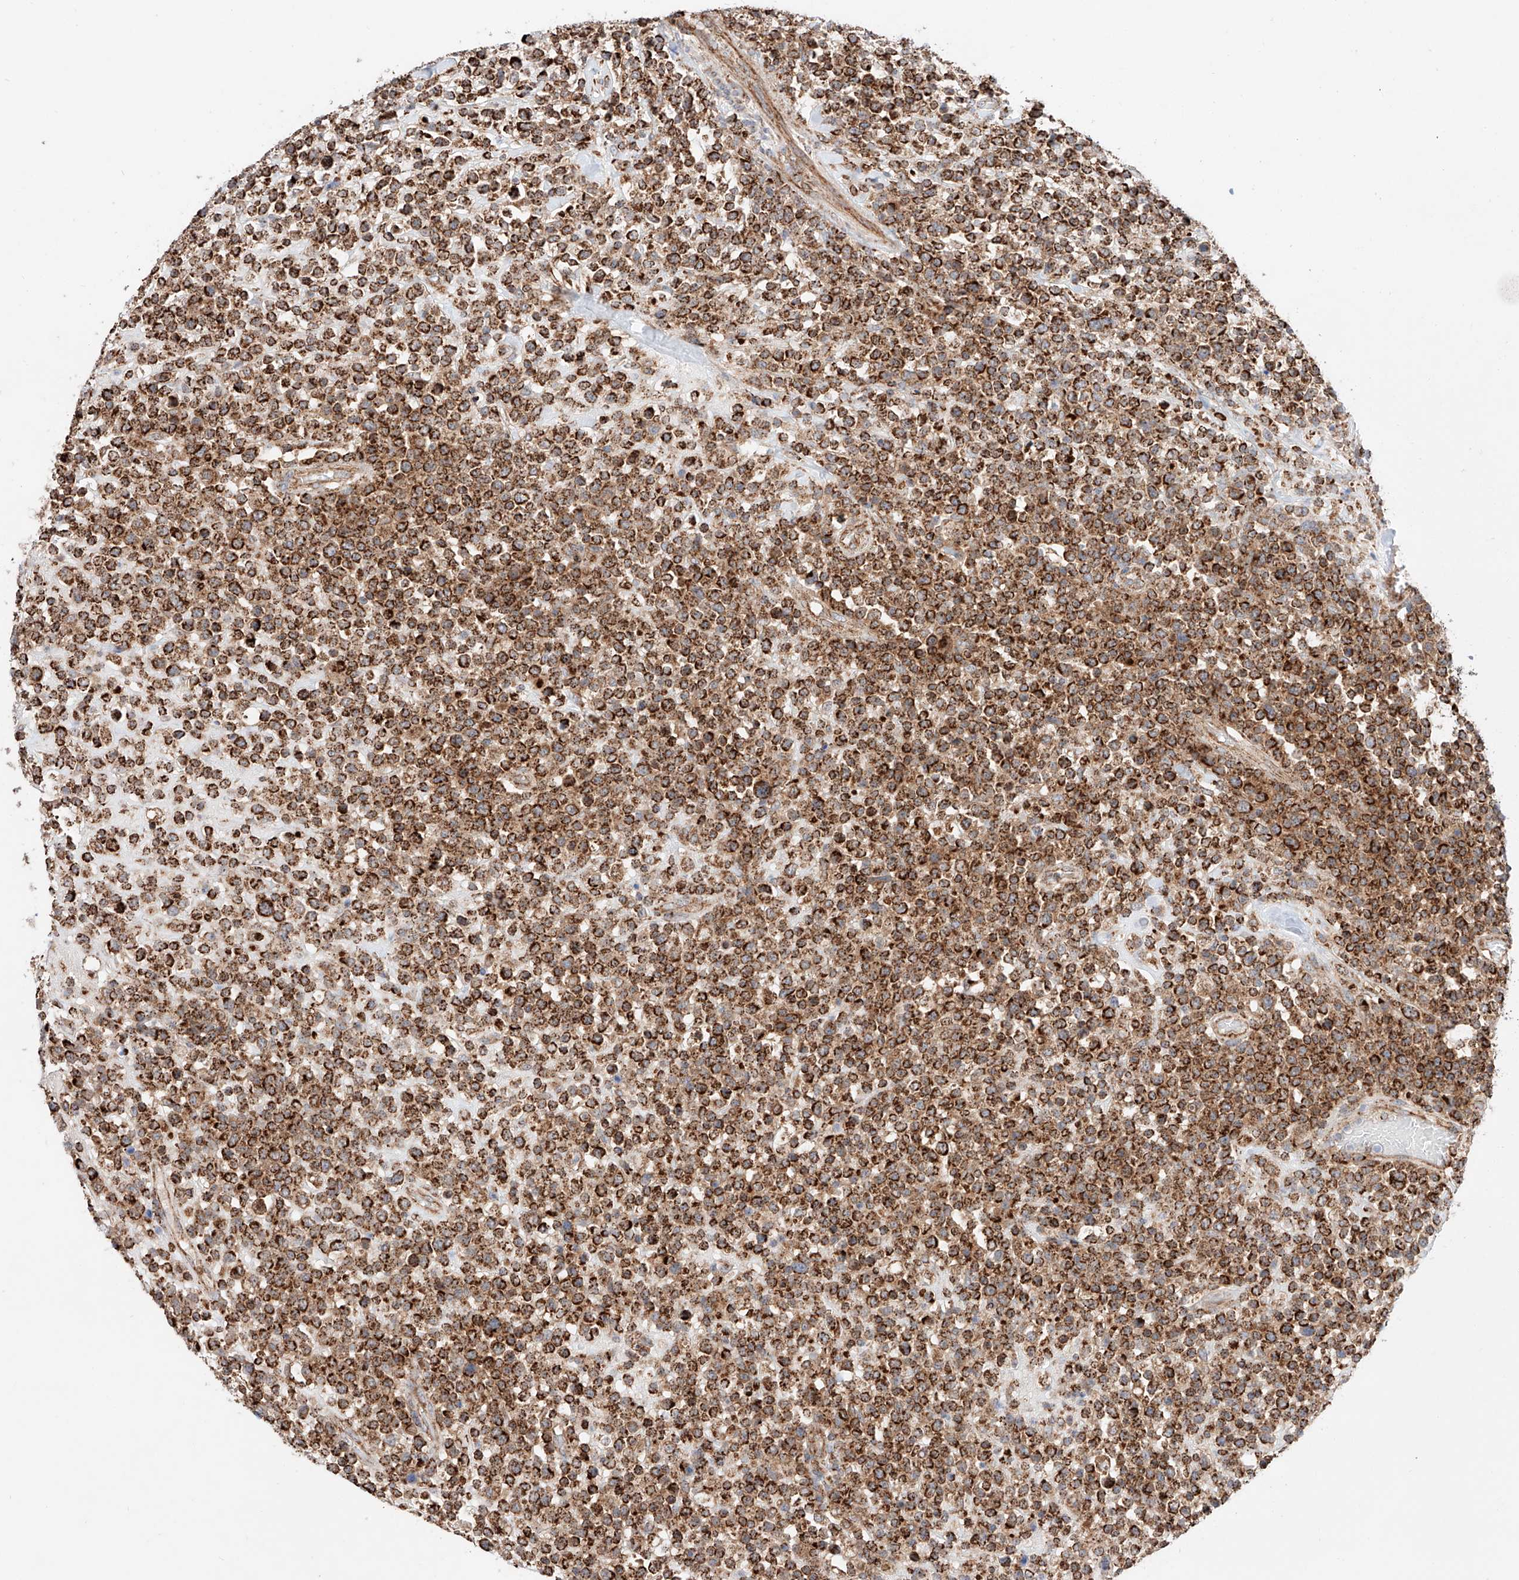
{"staining": {"intensity": "strong", "quantity": ">75%", "location": "cytoplasmic/membranous"}, "tissue": "lymphoma", "cell_type": "Tumor cells", "image_type": "cancer", "snomed": [{"axis": "morphology", "description": "Malignant lymphoma, non-Hodgkin's type, High grade"}, {"axis": "topography", "description": "Colon"}], "caption": "IHC image of human lymphoma stained for a protein (brown), which shows high levels of strong cytoplasmic/membranous positivity in approximately >75% of tumor cells.", "gene": "KTI12", "patient": {"sex": "female", "age": 53}}